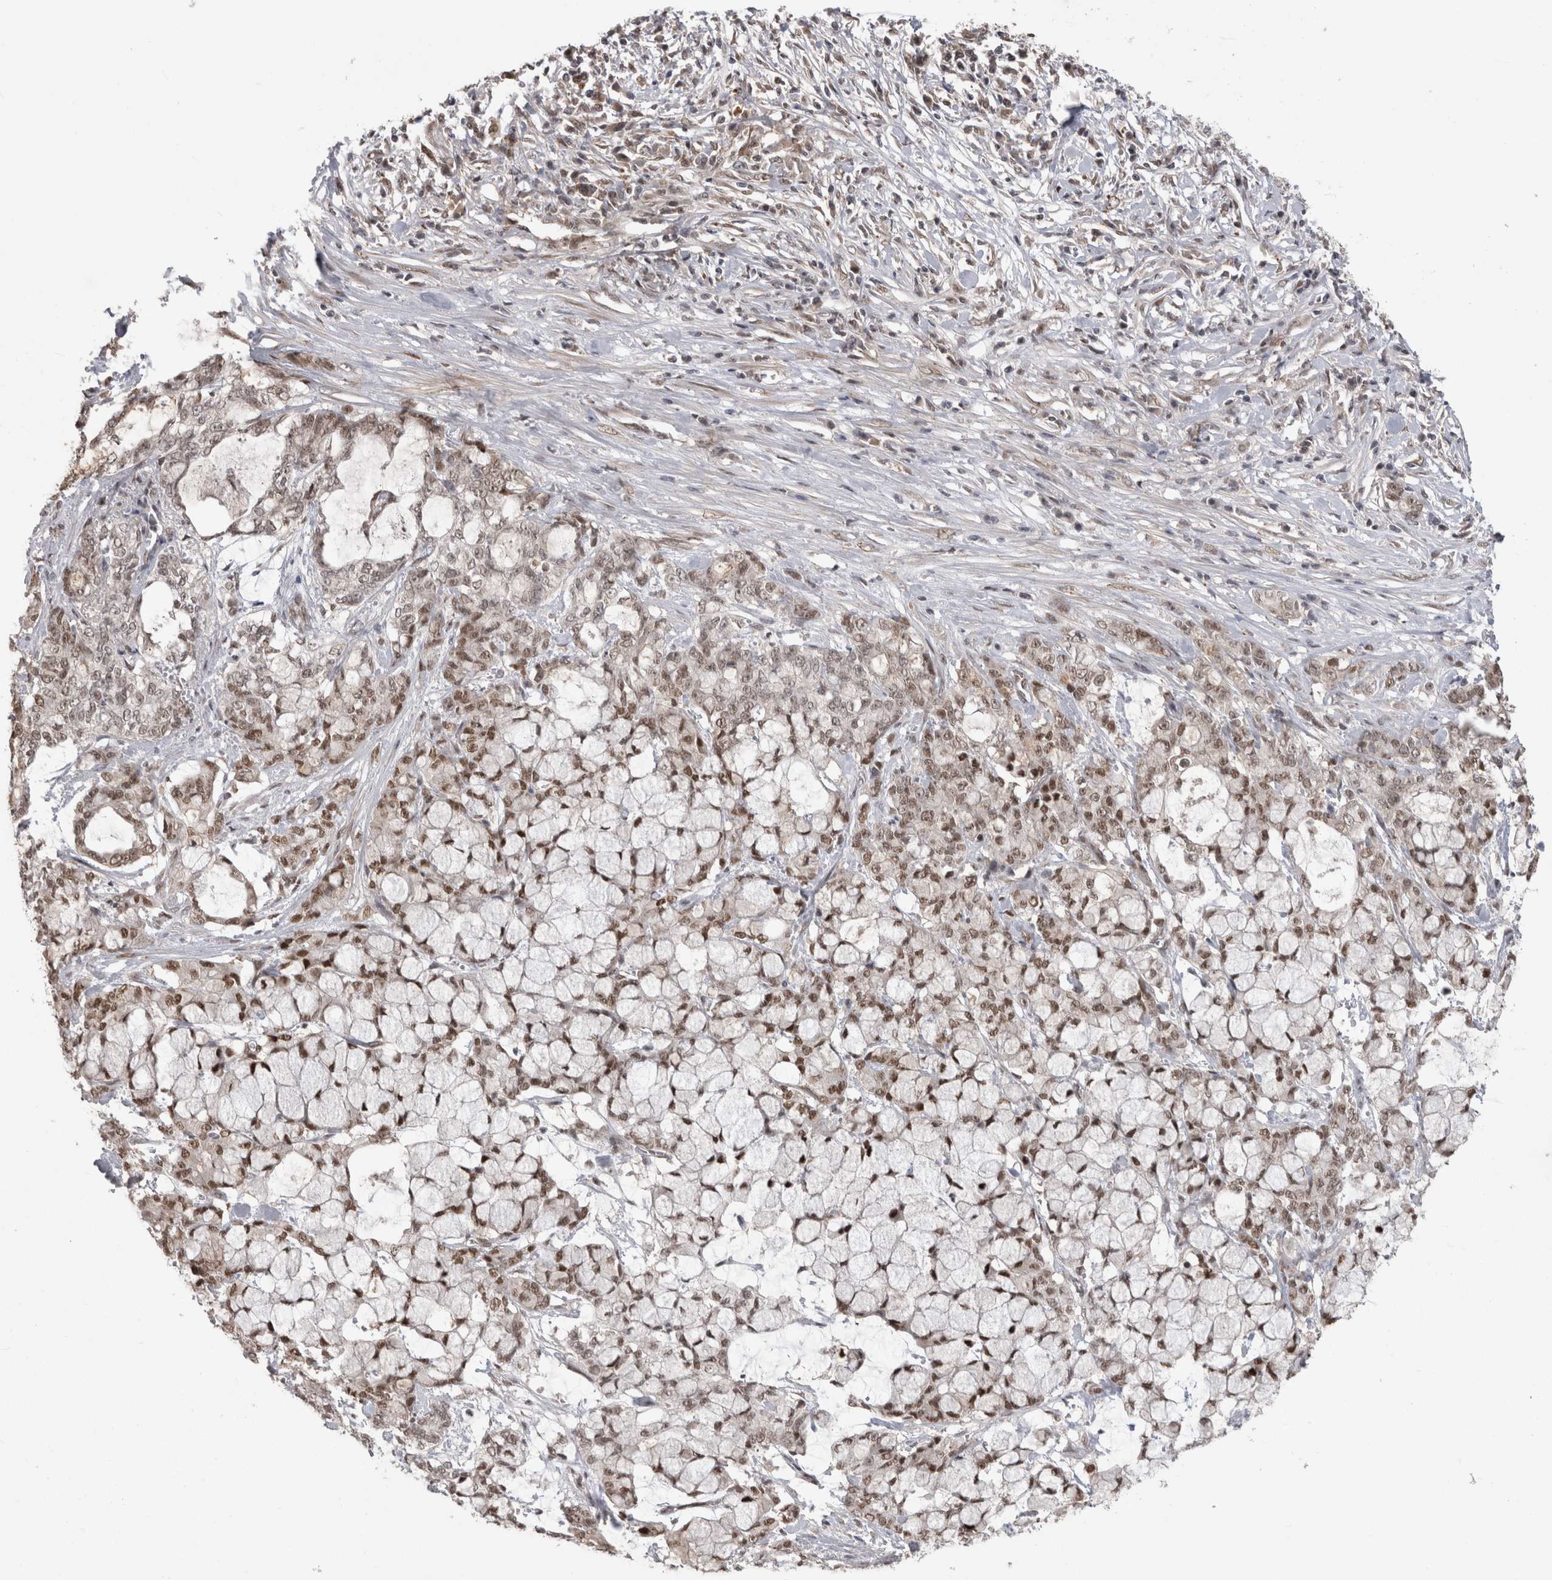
{"staining": {"intensity": "moderate", "quantity": ">75%", "location": "nuclear"}, "tissue": "pancreatic cancer", "cell_type": "Tumor cells", "image_type": "cancer", "snomed": [{"axis": "morphology", "description": "Adenocarcinoma, NOS"}, {"axis": "topography", "description": "Pancreas"}], "caption": "Moderate nuclear protein positivity is present in approximately >75% of tumor cells in pancreatic adenocarcinoma.", "gene": "MTBP", "patient": {"sex": "female", "age": 73}}